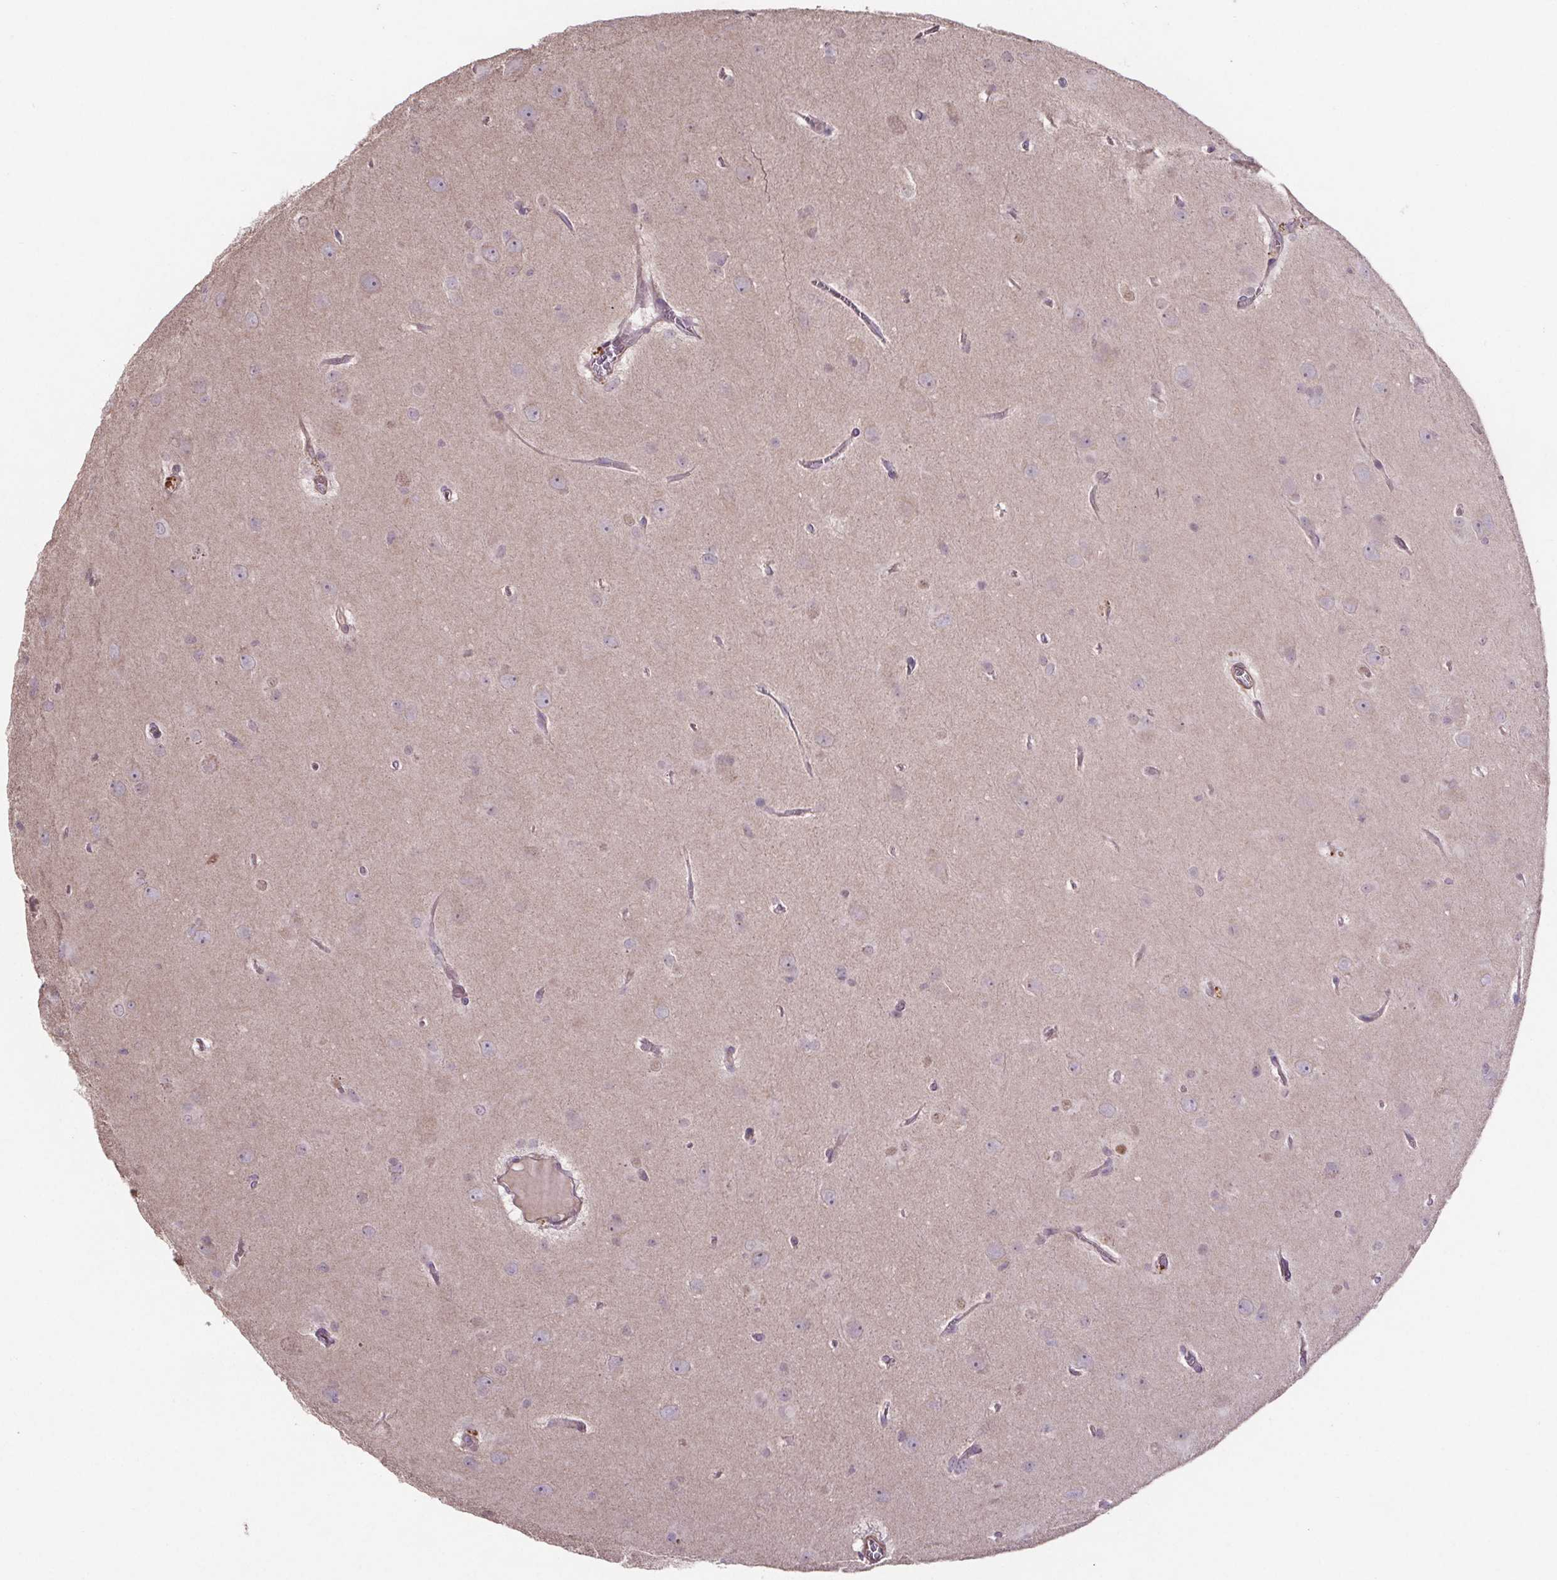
{"staining": {"intensity": "negative", "quantity": "none", "location": "none"}, "tissue": "glioma", "cell_type": "Tumor cells", "image_type": "cancer", "snomed": [{"axis": "morphology", "description": "Glioma, malignant, Low grade"}, {"axis": "topography", "description": "Brain"}], "caption": "An IHC histopathology image of glioma is shown. There is no staining in tumor cells of glioma.", "gene": "CLN3", "patient": {"sex": "male", "age": 58}}